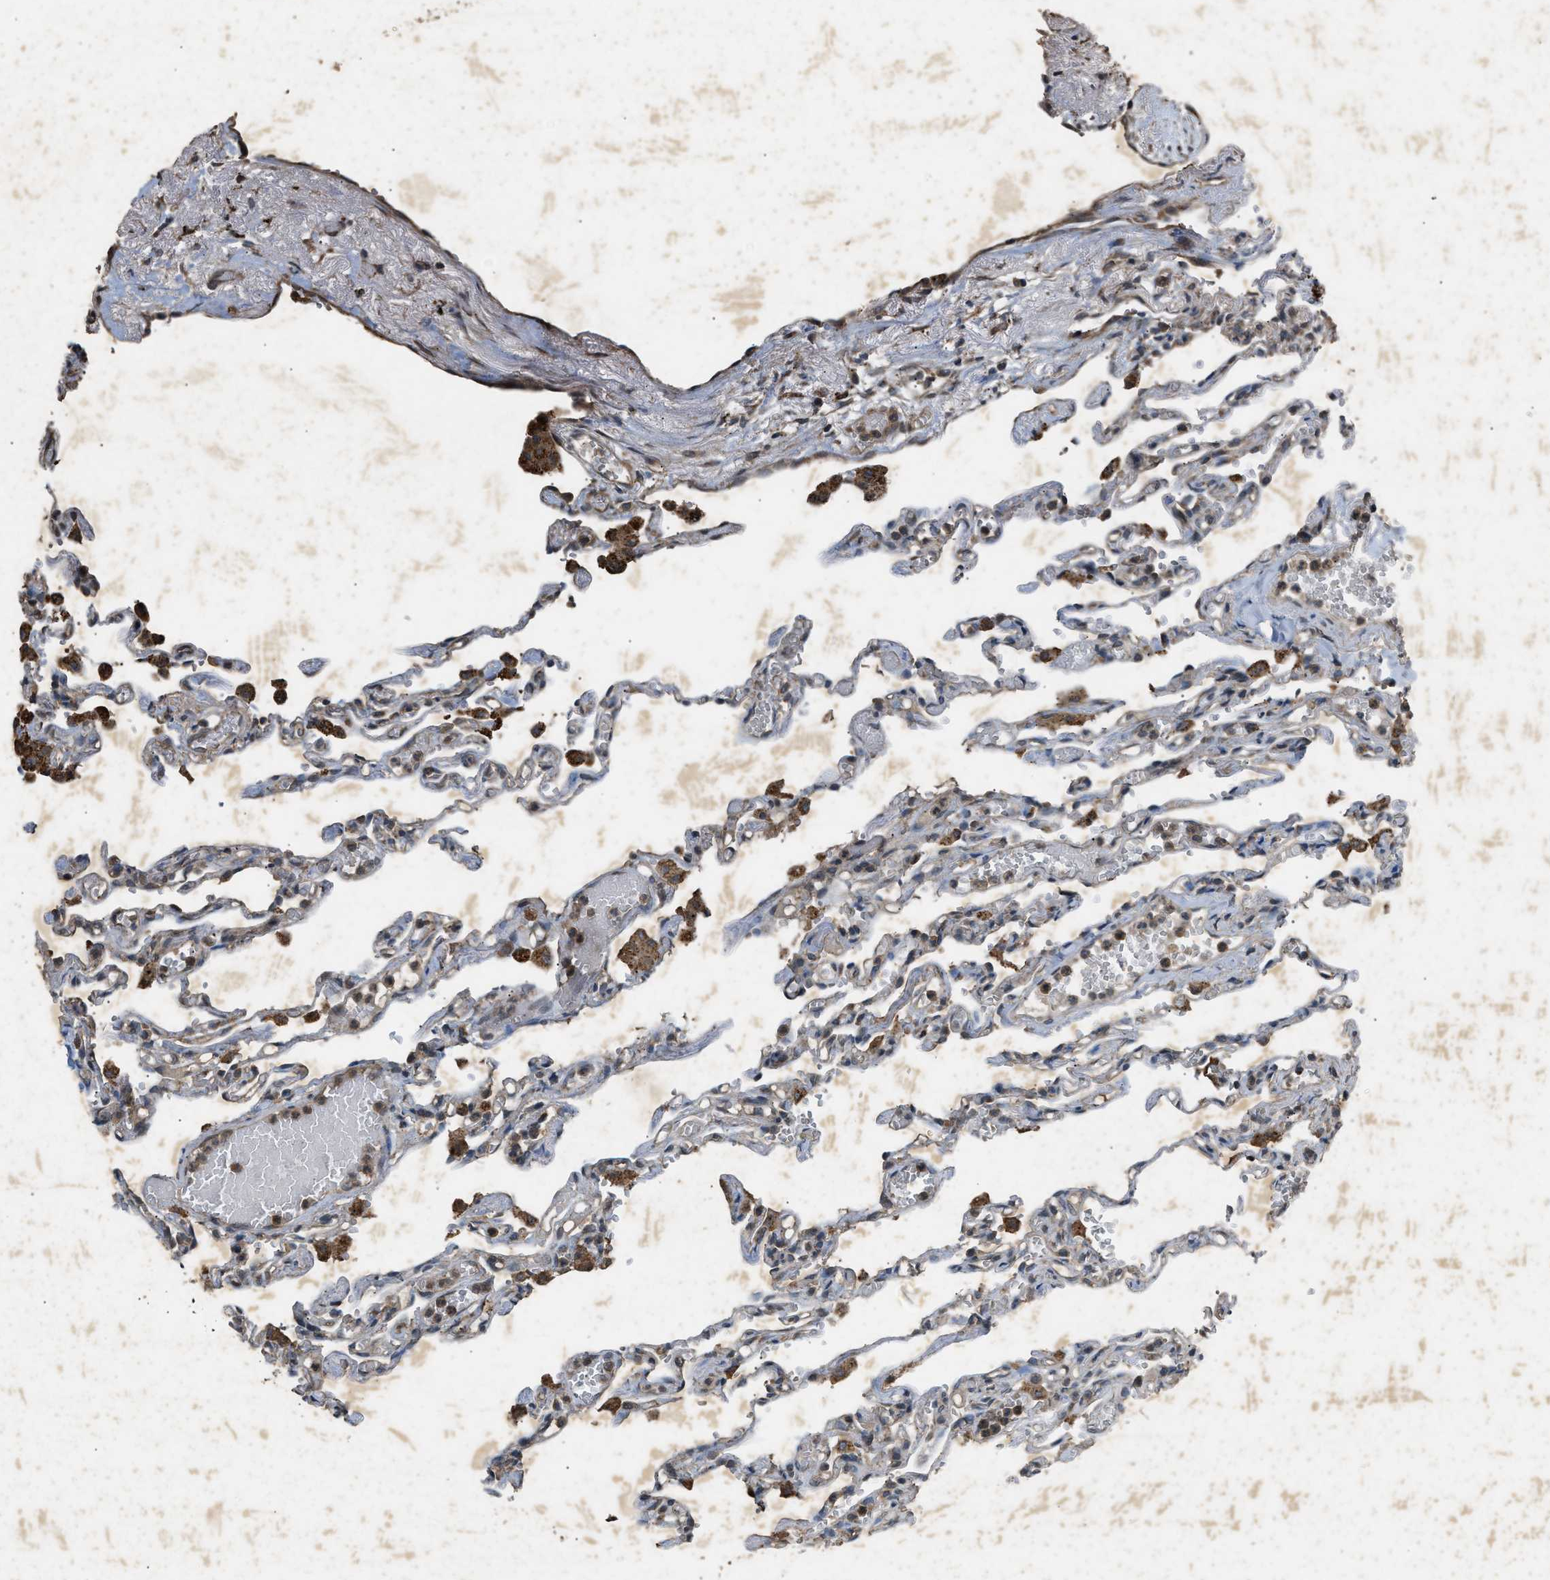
{"staining": {"intensity": "strong", "quantity": ">75%", "location": "cytoplasmic/membranous"}, "tissue": "lung", "cell_type": "Alveolar cells", "image_type": "normal", "snomed": [{"axis": "morphology", "description": "Normal tissue, NOS"}, {"axis": "topography", "description": "Lung"}], "caption": "Strong cytoplasmic/membranous staining is present in approximately >75% of alveolar cells in unremarkable lung. (Stains: DAB (3,3'-diaminobenzidine) in brown, nuclei in blue, Microscopy: brightfield microscopy at high magnification).", "gene": "PSMD1", "patient": {"sex": "male", "age": 21}}